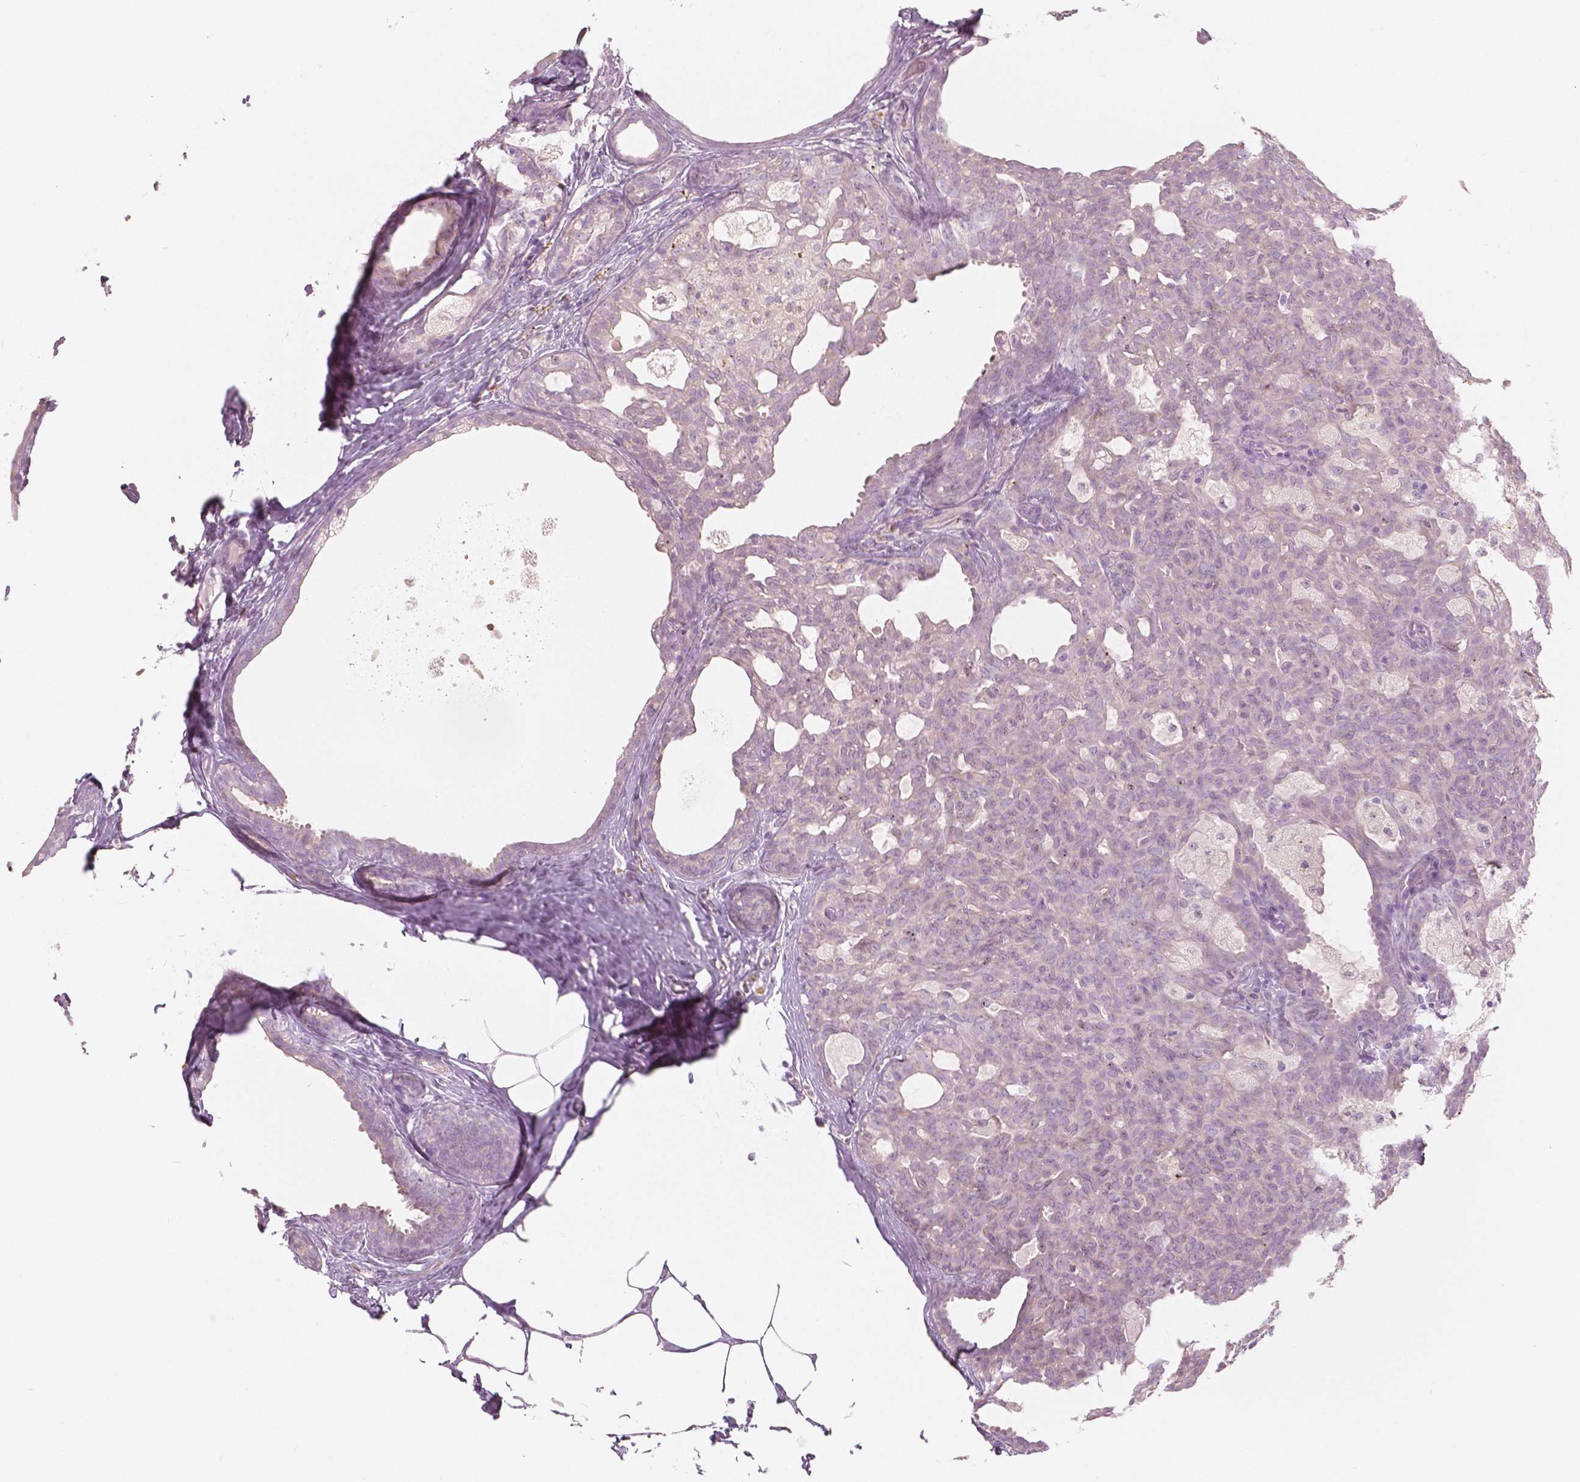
{"staining": {"intensity": "negative", "quantity": "none", "location": "none"}, "tissue": "breast cancer", "cell_type": "Tumor cells", "image_type": "cancer", "snomed": [{"axis": "morphology", "description": "Duct carcinoma"}, {"axis": "topography", "description": "Breast"}], "caption": "Micrograph shows no protein staining in tumor cells of intraductal carcinoma (breast) tissue.", "gene": "A4GNT", "patient": {"sex": "female", "age": 59}}